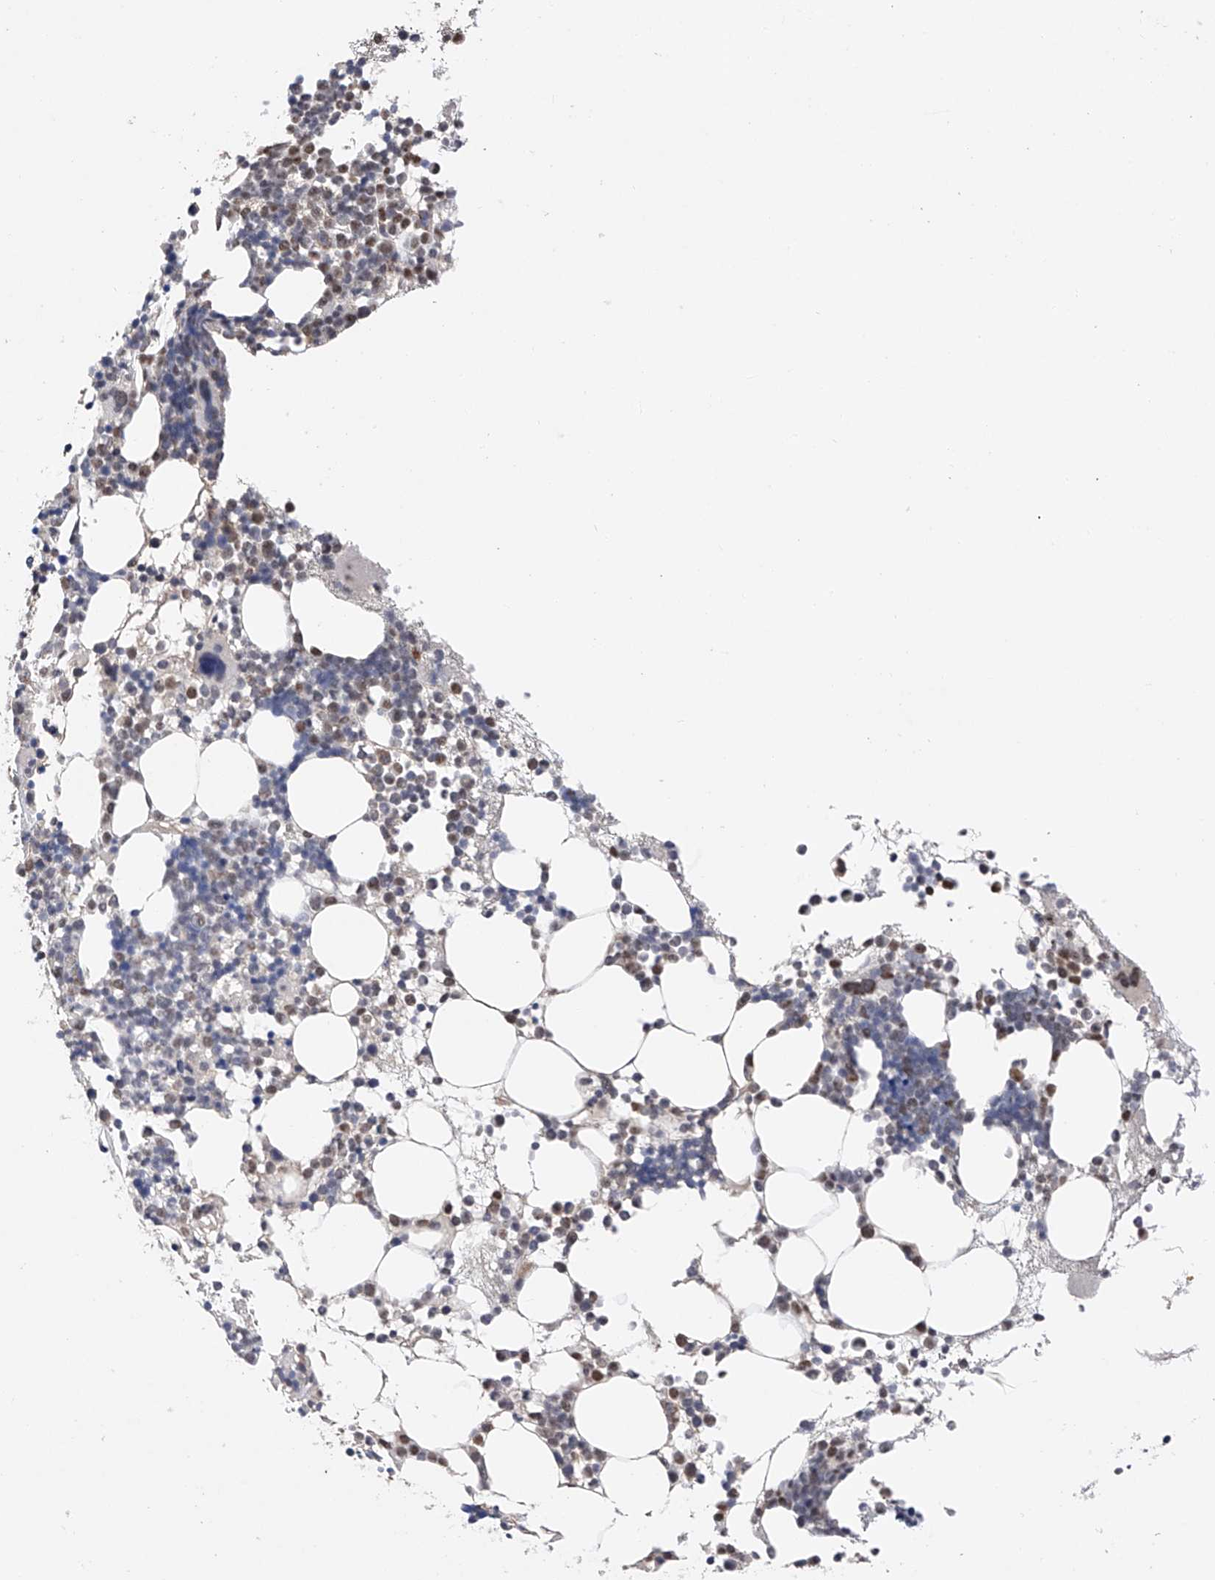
{"staining": {"intensity": "moderate", "quantity": "25%-75%", "location": "nuclear"}, "tissue": "bone marrow", "cell_type": "Hematopoietic cells", "image_type": "normal", "snomed": [{"axis": "morphology", "description": "Normal tissue, NOS"}, {"axis": "topography", "description": "Bone marrow"}], "caption": "Unremarkable bone marrow shows moderate nuclear expression in approximately 25%-75% of hematopoietic cells.", "gene": "DMAP1", "patient": {"sex": "female", "age": 57}}